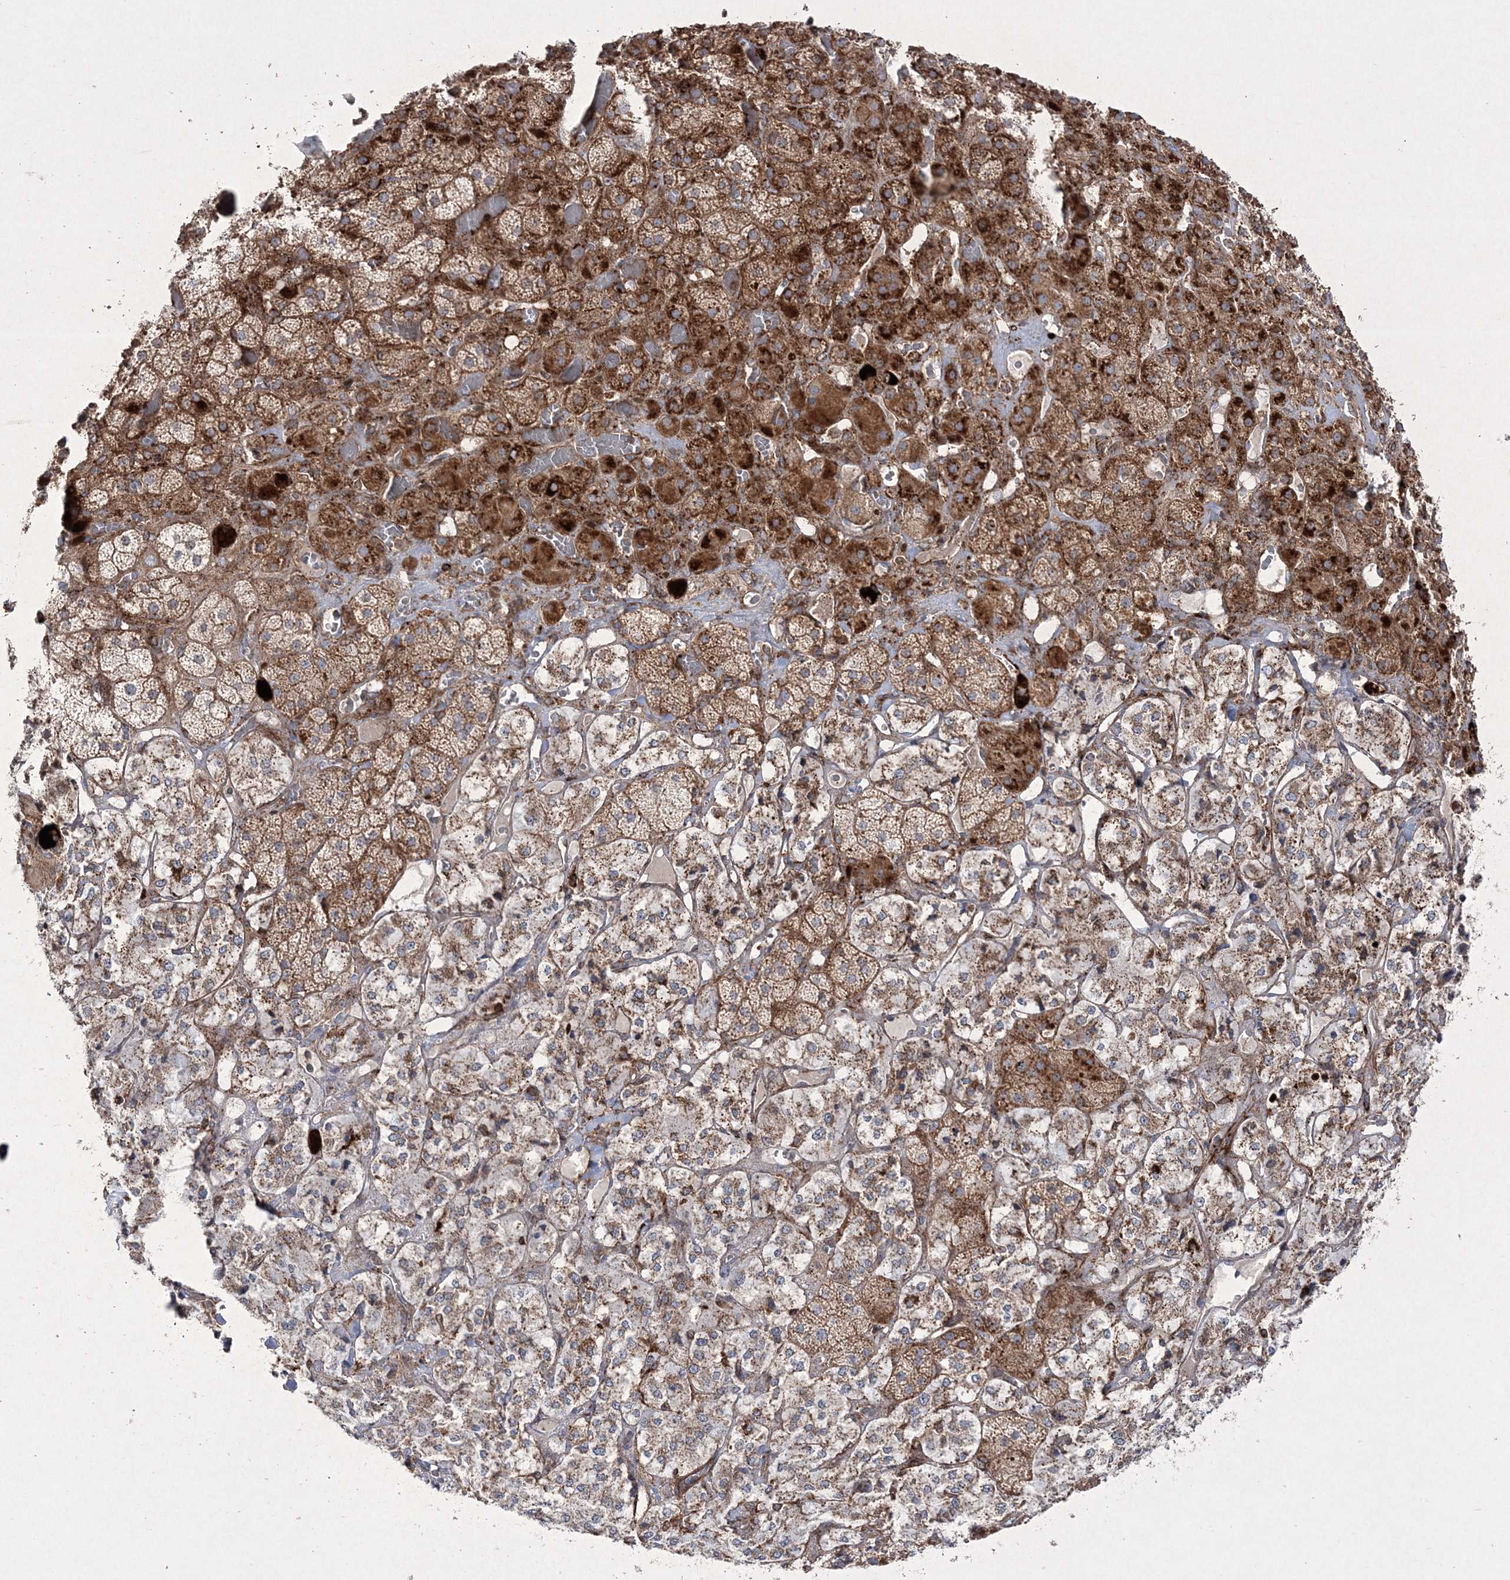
{"staining": {"intensity": "strong", "quantity": "25%-75%", "location": "cytoplasmic/membranous"}, "tissue": "adrenal gland", "cell_type": "Glandular cells", "image_type": "normal", "snomed": [{"axis": "morphology", "description": "Normal tissue, NOS"}, {"axis": "topography", "description": "Adrenal gland"}], "caption": "Immunohistochemistry (IHC) staining of normal adrenal gland, which shows high levels of strong cytoplasmic/membranous staining in approximately 25%-75% of glandular cells indicating strong cytoplasmic/membranous protein expression. The staining was performed using DAB (3,3'-diaminobenzidine) (brown) for protein detection and nuclei were counterstained in hematoxylin (blue).", "gene": "RICTOR", "patient": {"sex": "male", "age": 57}}